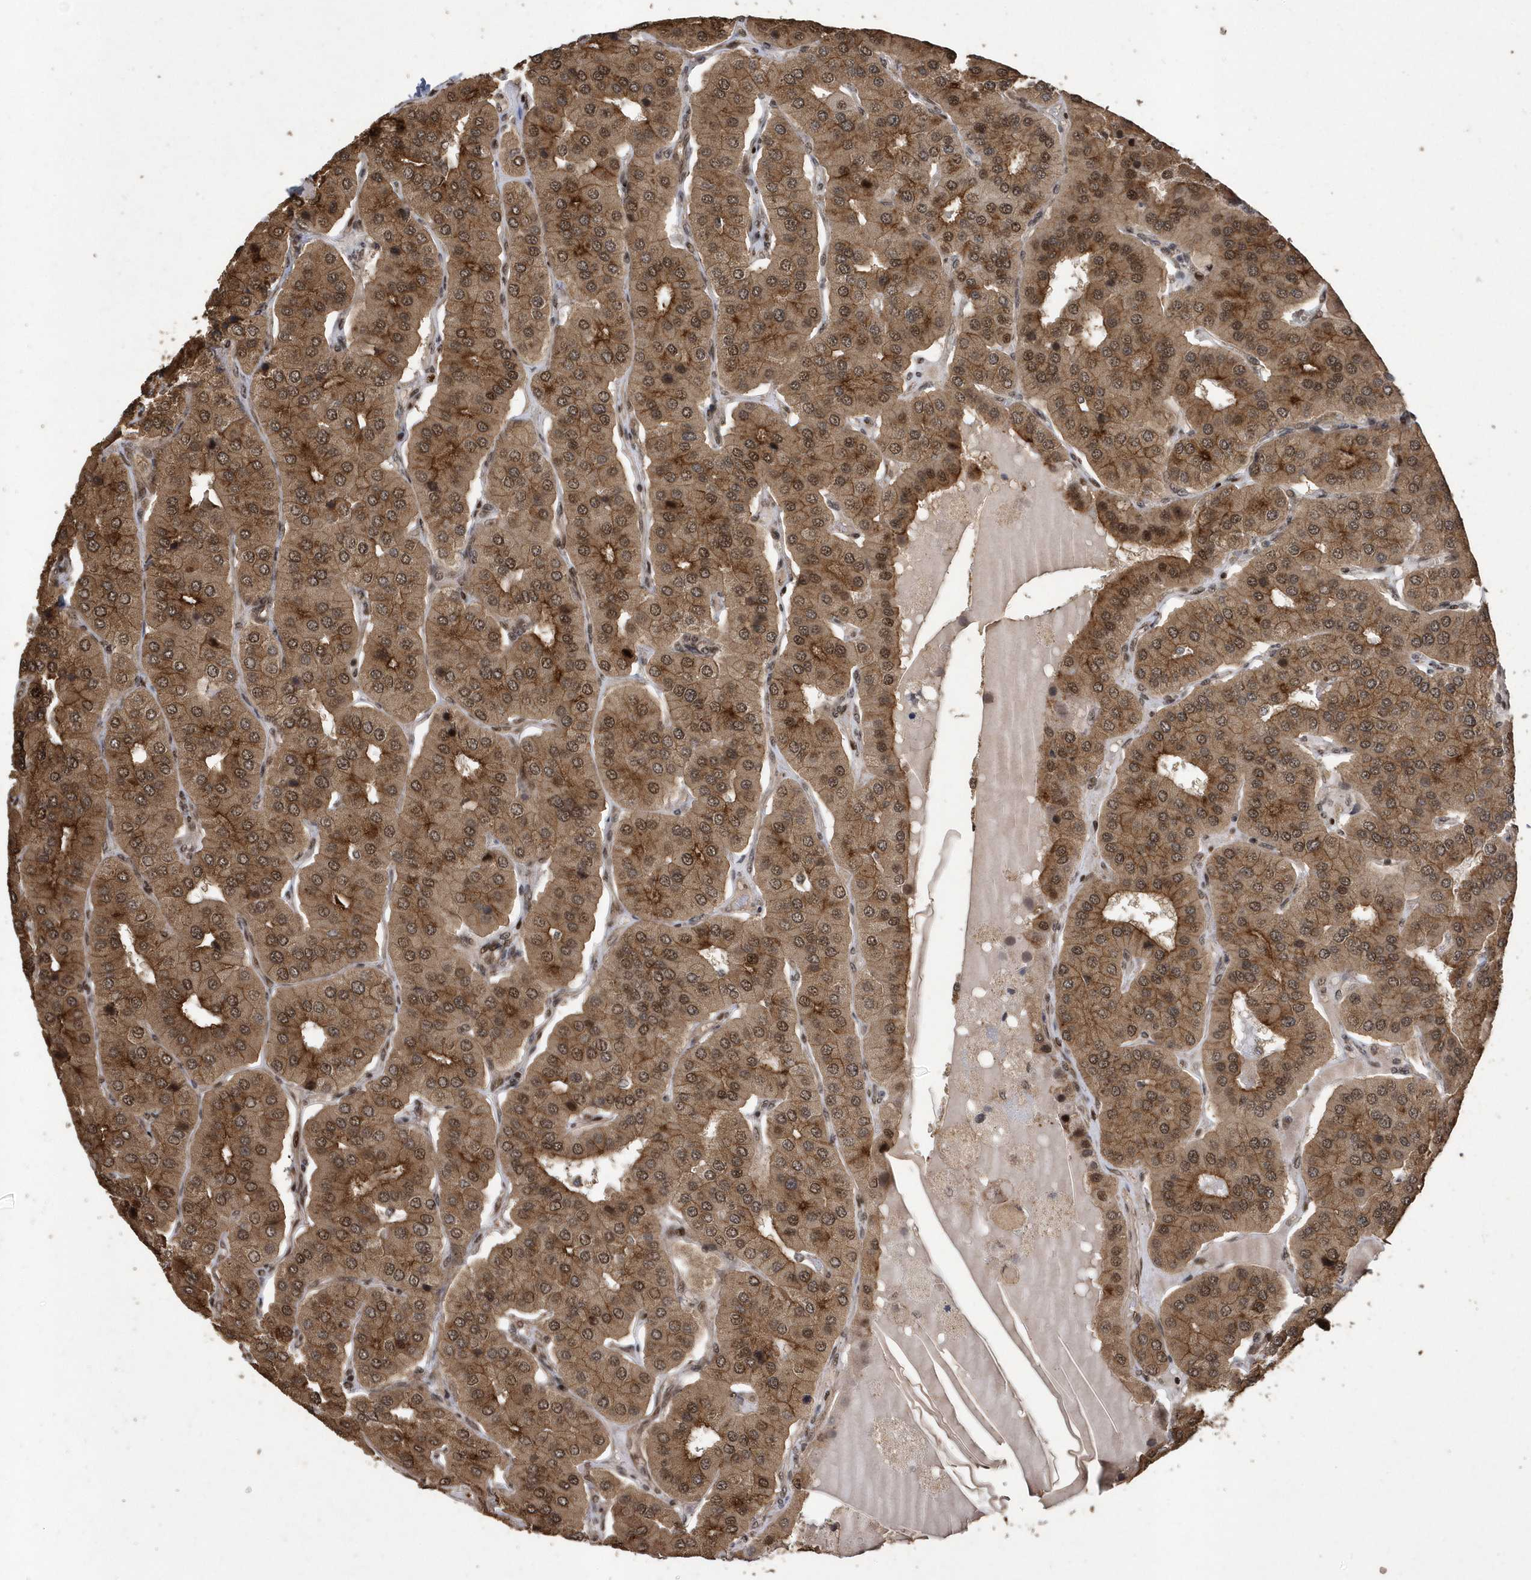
{"staining": {"intensity": "moderate", "quantity": ">75%", "location": "cytoplasmic/membranous,nuclear"}, "tissue": "parathyroid gland", "cell_type": "Glandular cells", "image_type": "normal", "snomed": [{"axis": "morphology", "description": "Normal tissue, NOS"}, {"axis": "morphology", "description": "Adenoma, NOS"}, {"axis": "topography", "description": "Parathyroid gland"}], "caption": "This is a histology image of IHC staining of benign parathyroid gland, which shows moderate positivity in the cytoplasmic/membranous,nuclear of glandular cells.", "gene": "INTS12", "patient": {"sex": "female", "age": 86}}